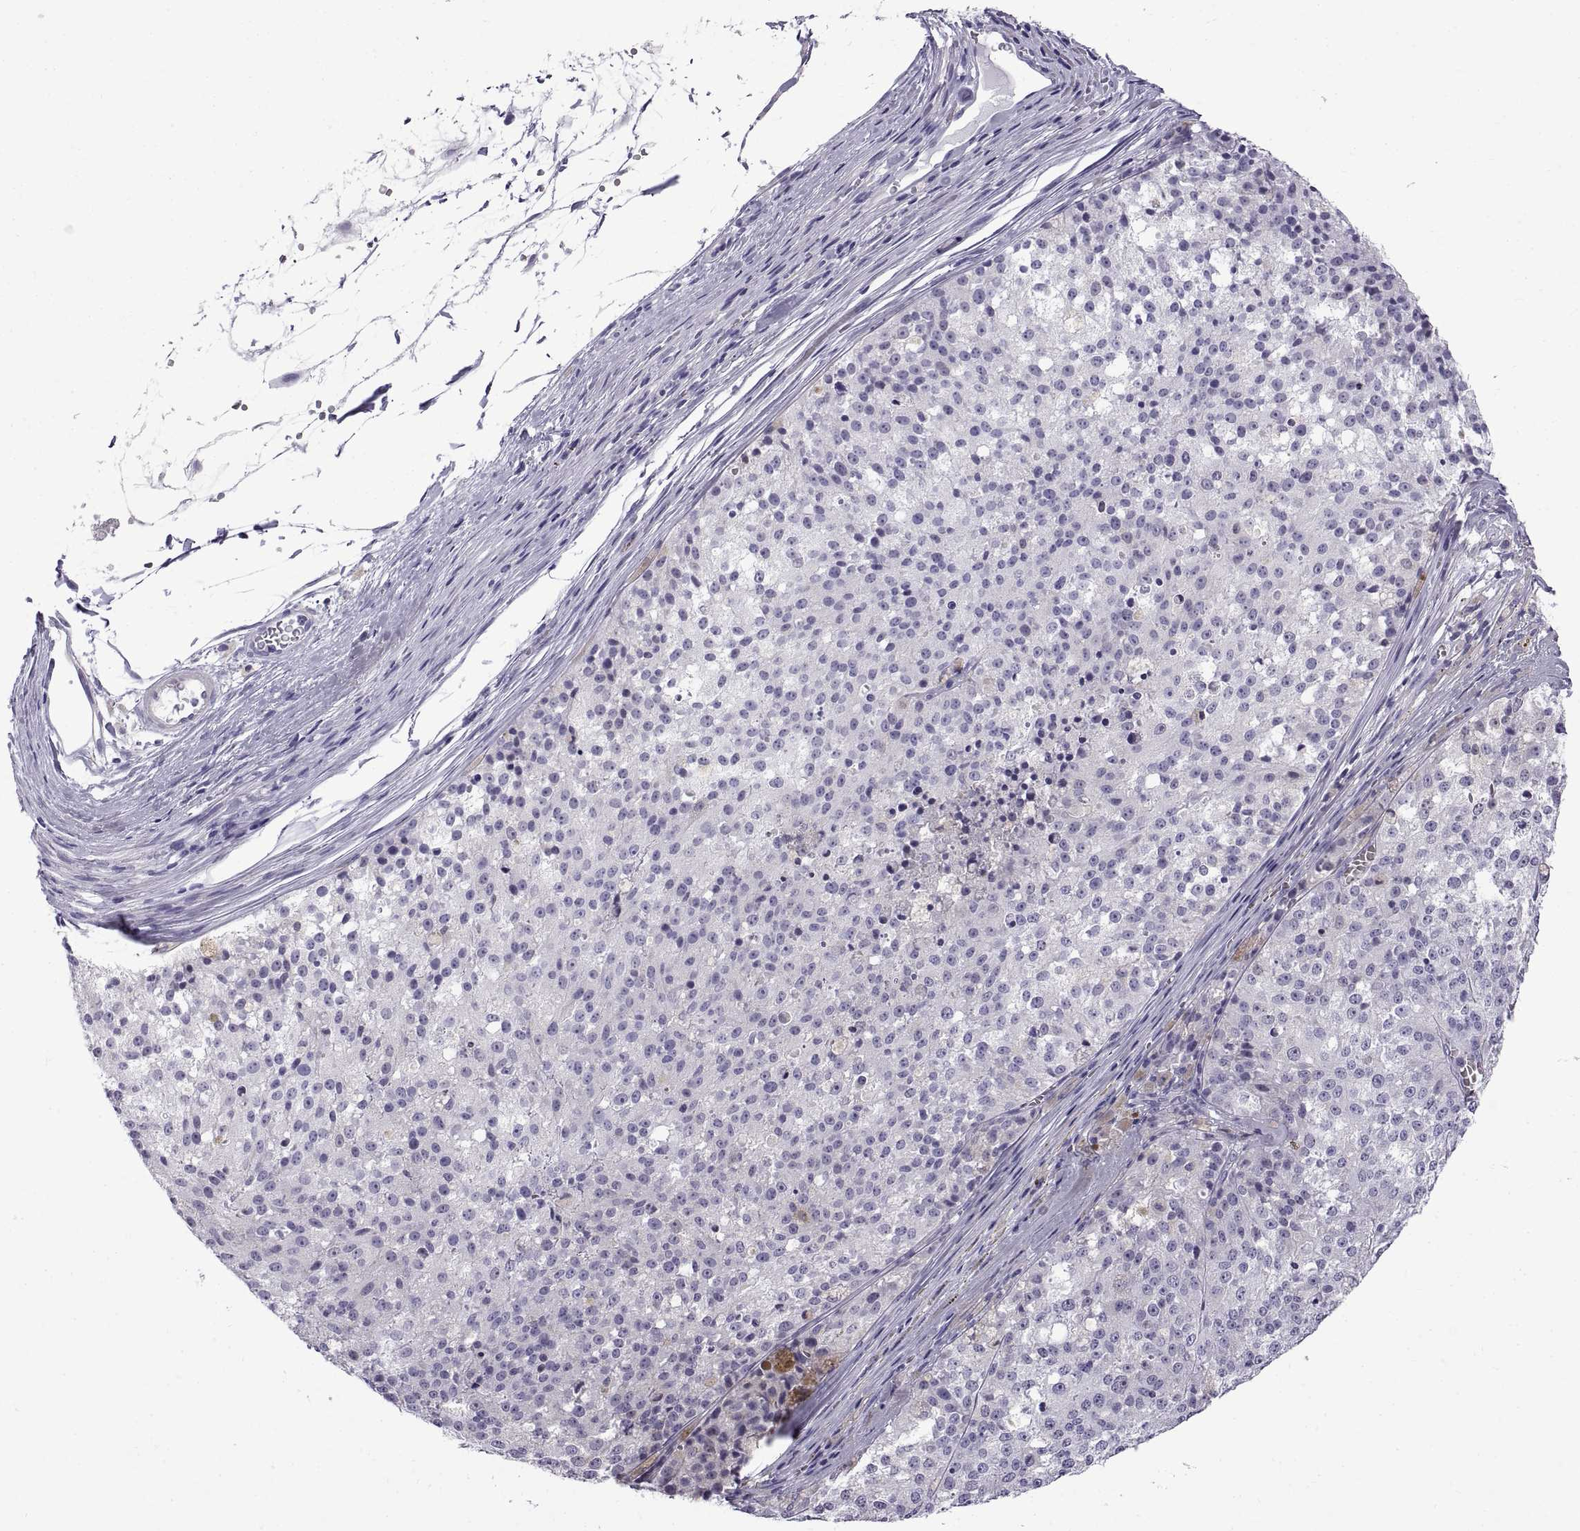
{"staining": {"intensity": "negative", "quantity": "none", "location": "none"}, "tissue": "melanoma", "cell_type": "Tumor cells", "image_type": "cancer", "snomed": [{"axis": "morphology", "description": "Malignant melanoma, Metastatic site"}, {"axis": "topography", "description": "Lymph node"}], "caption": "Tumor cells show no significant staining in malignant melanoma (metastatic site).", "gene": "SPDYE1", "patient": {"sex": "female", "age": 64}}